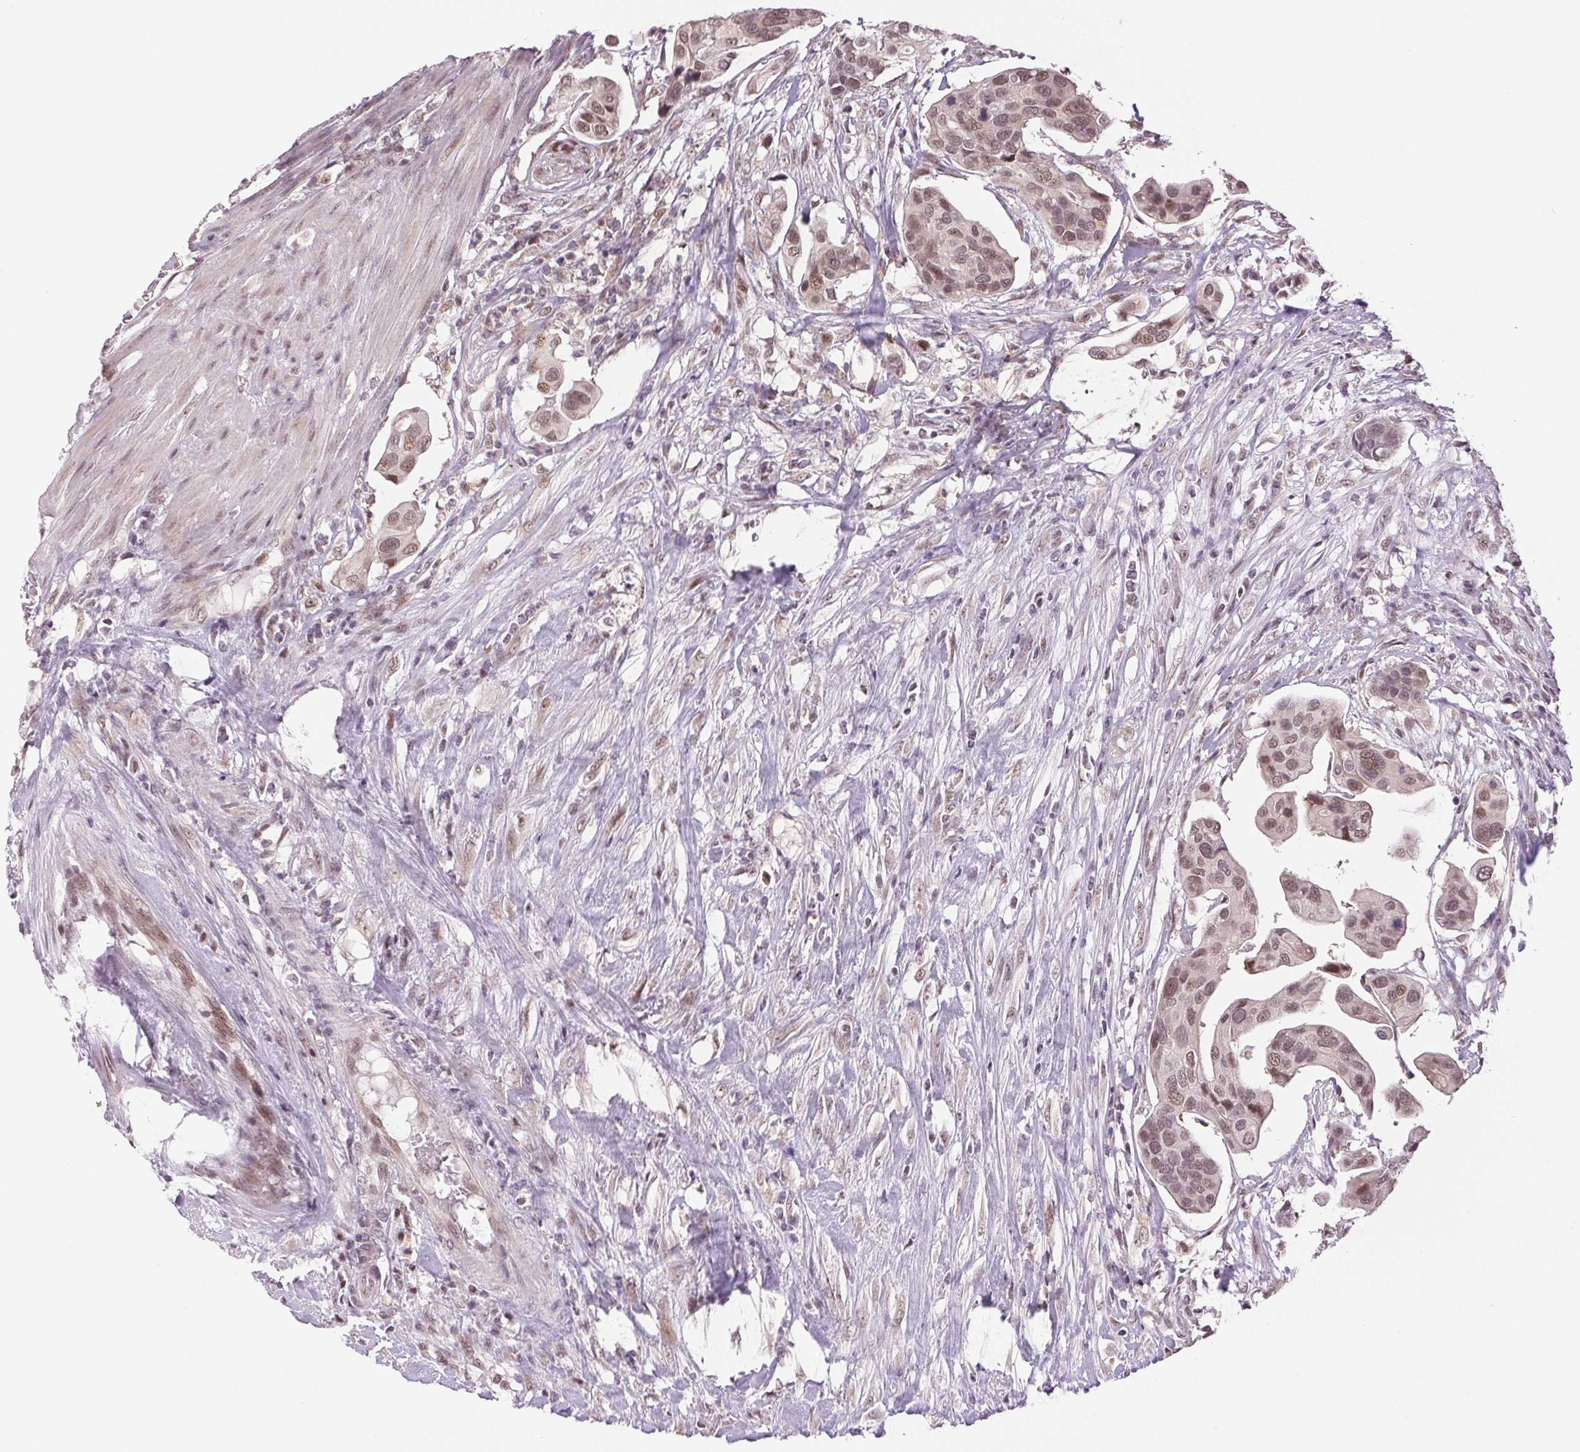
{"staining": {"intensity": "moderate", "quantity": ">75%", "location": "nuclear"}, "tissue": "renal cancer", "cell_type": "Tumor cells", "image_type": "cancer", "snomed": [{"axis": "morphology", "description": "Adenocarcinoma, NOS"}, {"axis": "topography", "description": "Urinary bladder"}], "caption": "This photomicrograph exhibits renal cancer (adenocarcinoma) stained with IHC to label a protein in brown. The nuclear of tumor cells show moderate positivity for the protein. Nuclei are counter-stained blue.", "gene": "GRHL3", "patient": {"sex": "male", "age": 61}}